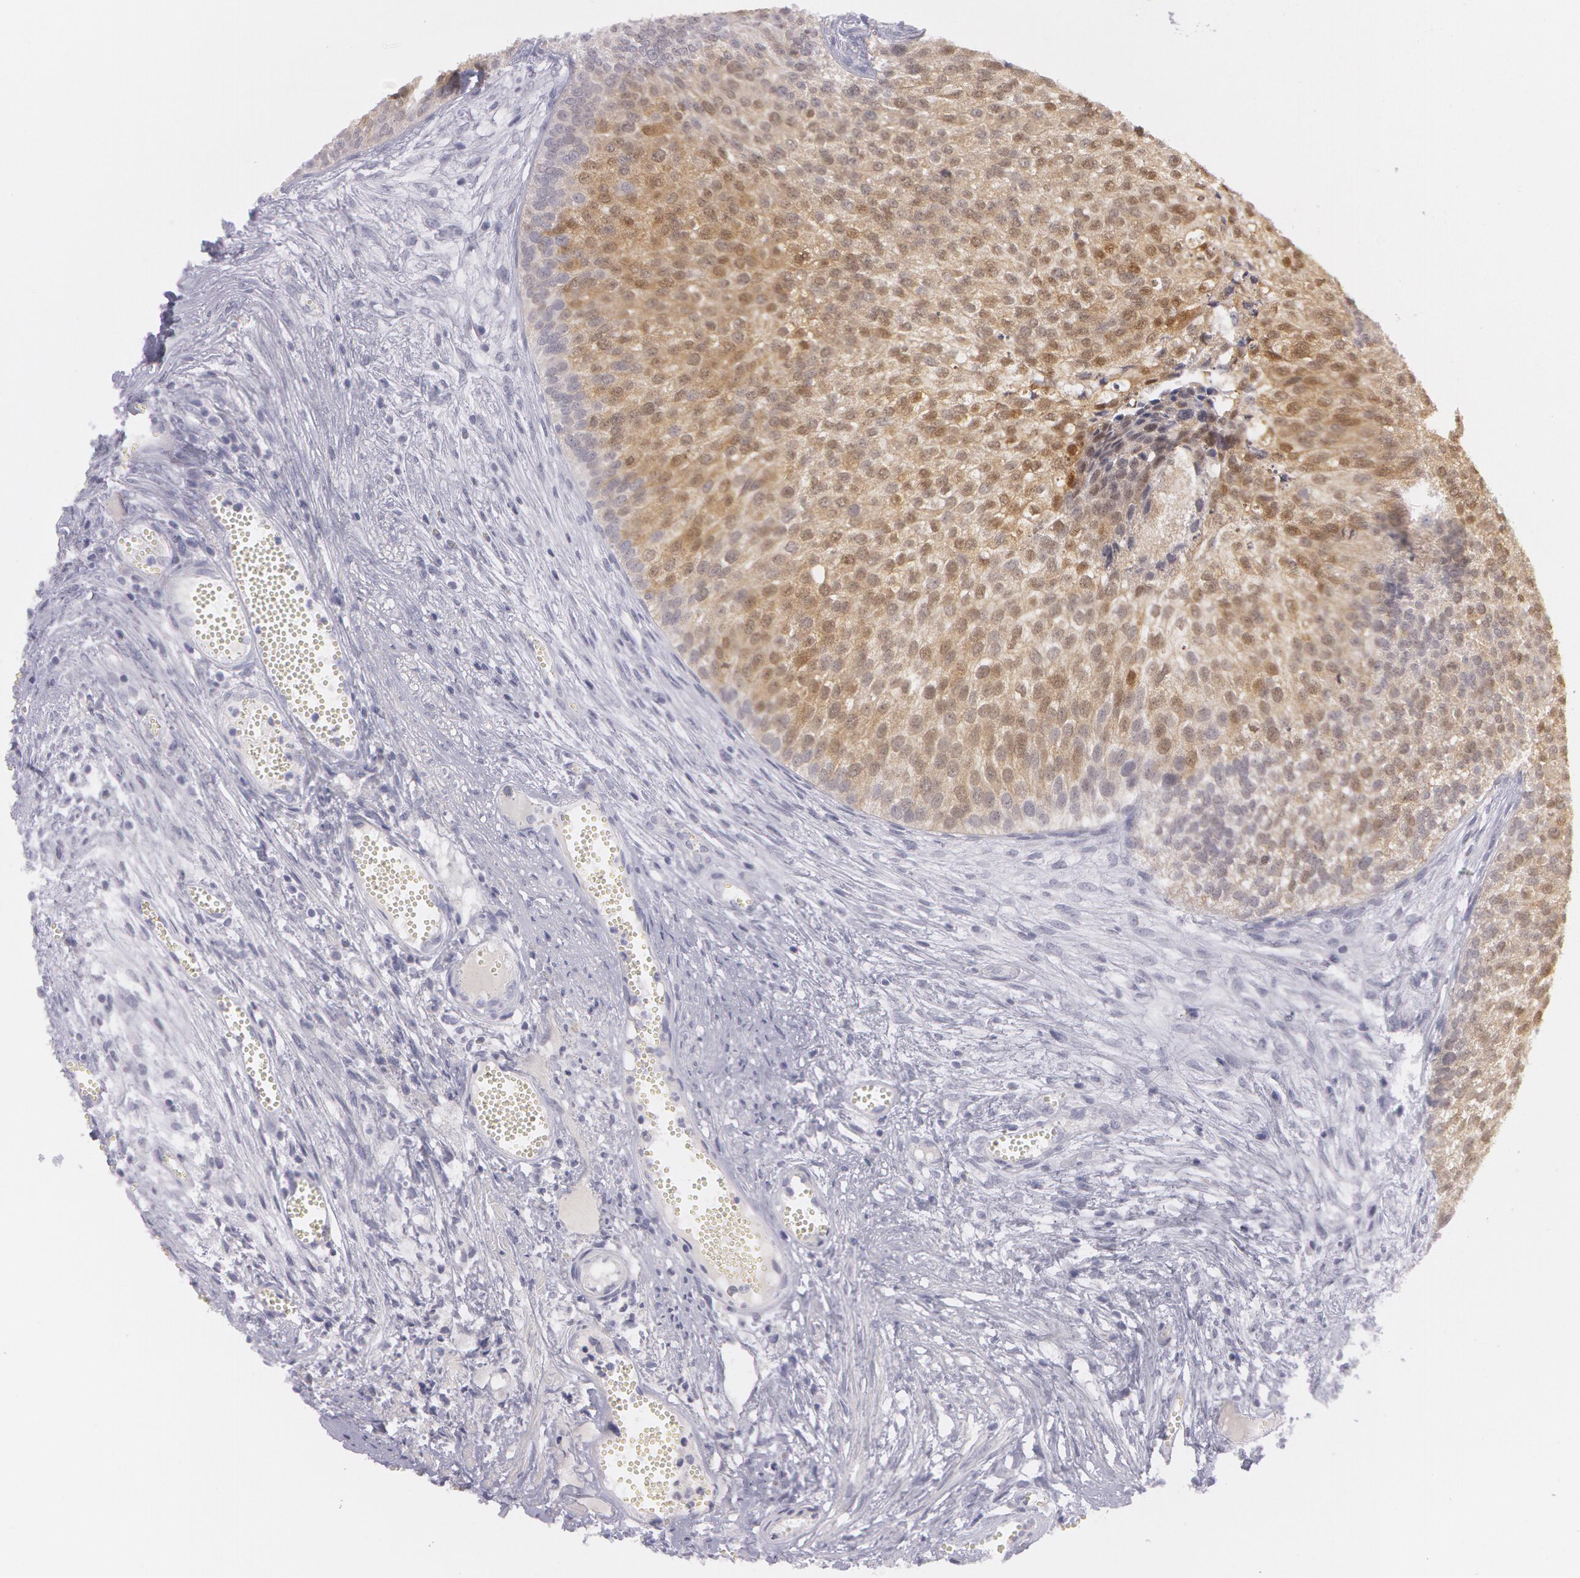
{"staining": {"intensity": "weak", "quantity": "25%-75%", "location": "nuclear"}, "tissue": "urothelial cancer", "cell_type": "Tumor cells", "image_type": "cancer", "snomed": [{"axis": "morphology", "description": "Urothelial carcinoma, Low grade"}, {"axis": "topography", "description": "Urinary bladder"}], "caption": "Protein positivity by immunohistochemistry shows weak nuclear expression in about 25%-75% of tumor cells in urothelial carcinoma (low-grade).", "gene": "IL1RN", "patient": {"sex": "male", "age": 84}}